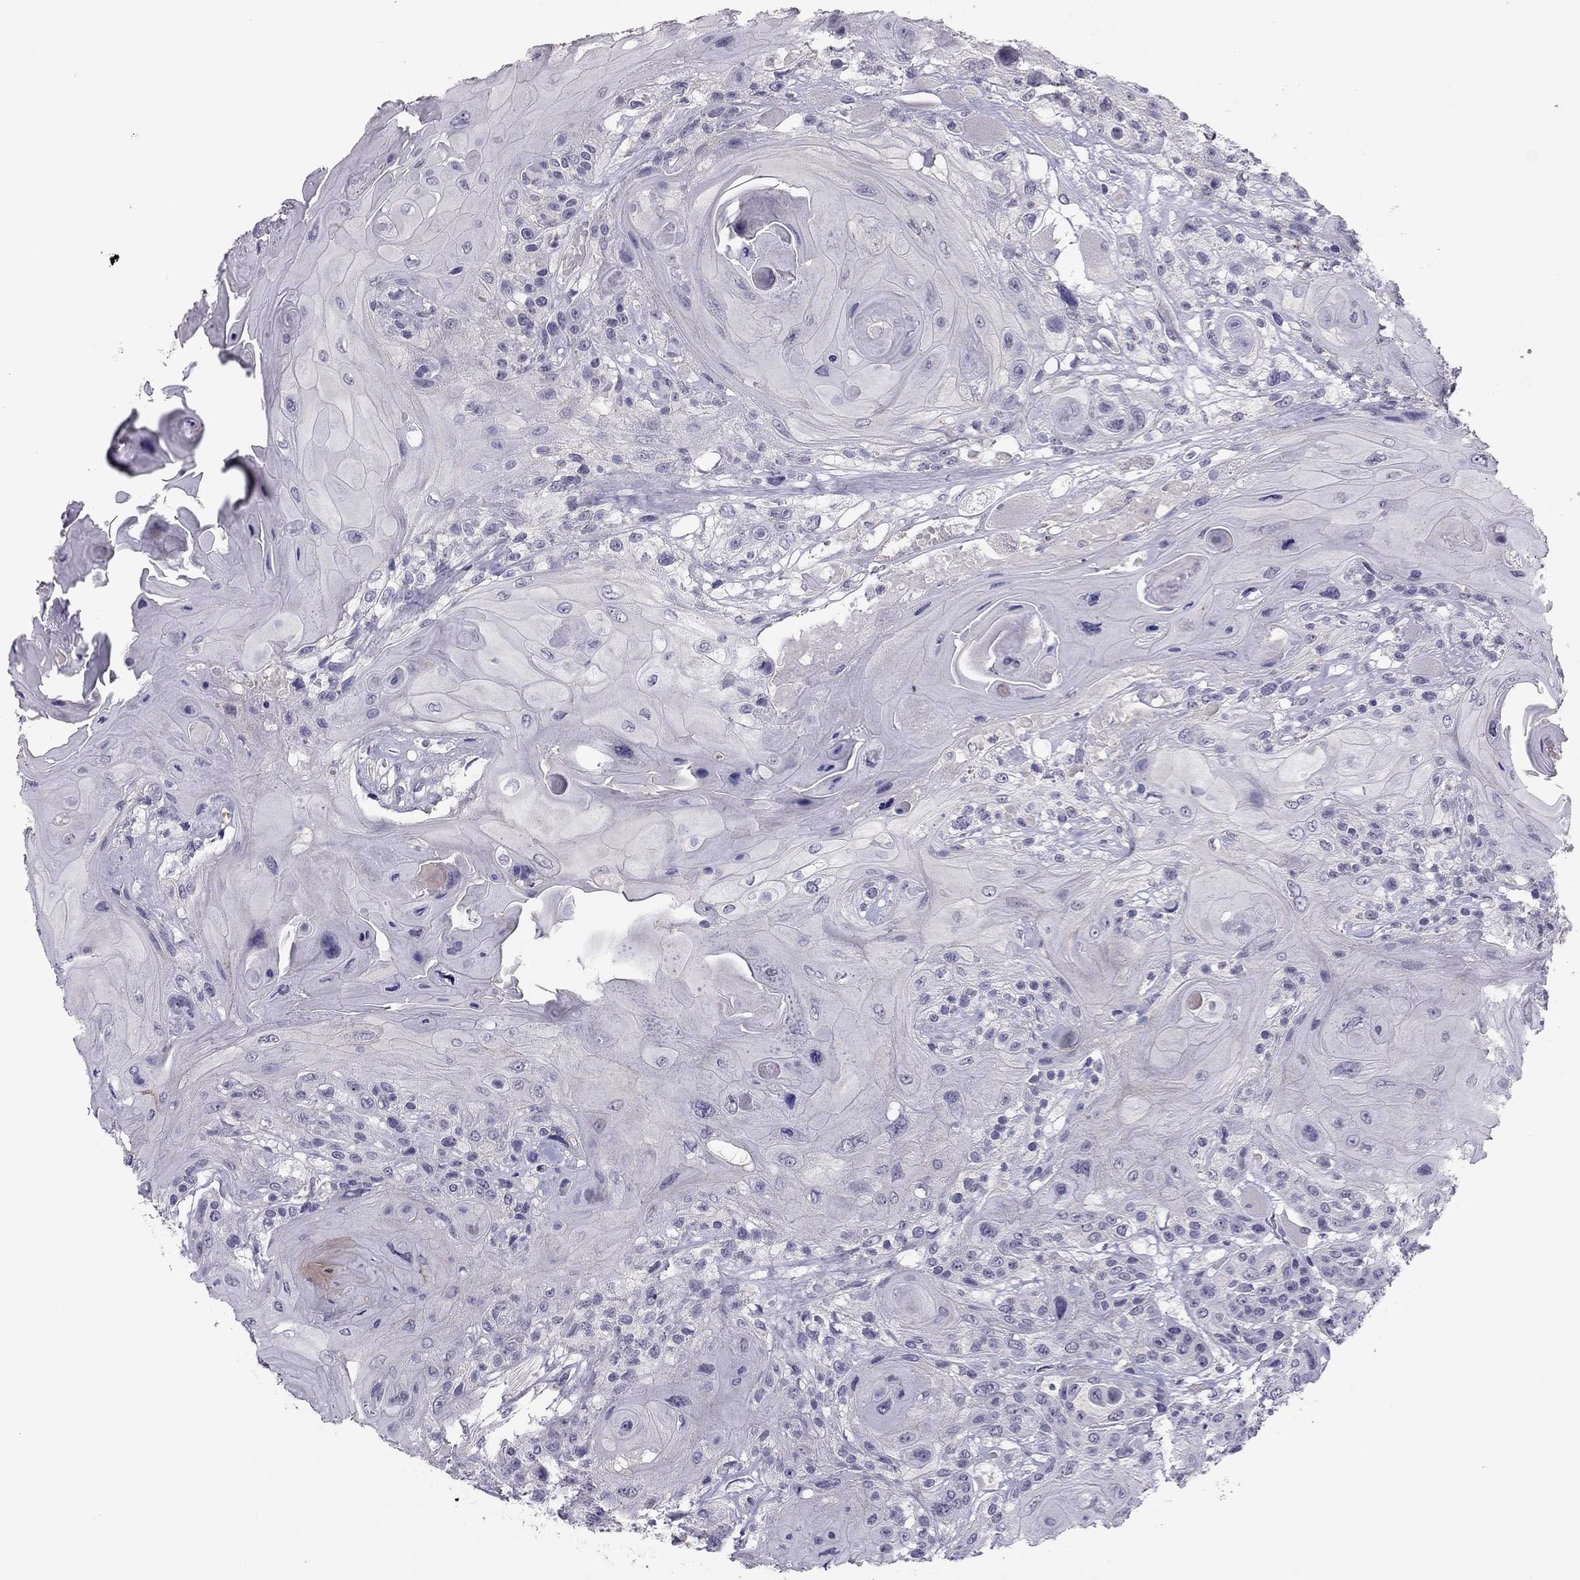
{"staining": {"intensity": "negative", "quantity": "none", "location": "none"}, "tissue": "head and neck cancer", "cell_type": "Tumor cells", "image_type": "cancer", "snomed": [{"axis": "morphology", "description": "Squamous cell carcinoma, NOS"}, {"axis": "topography", "description": "Head-Neck"}], "caption": "The micrograph demonstrates no staining of tumor cells in head and neck cancer.", "gene": "ADORA2A", "patient": {"sex": "female", "age": 59}}